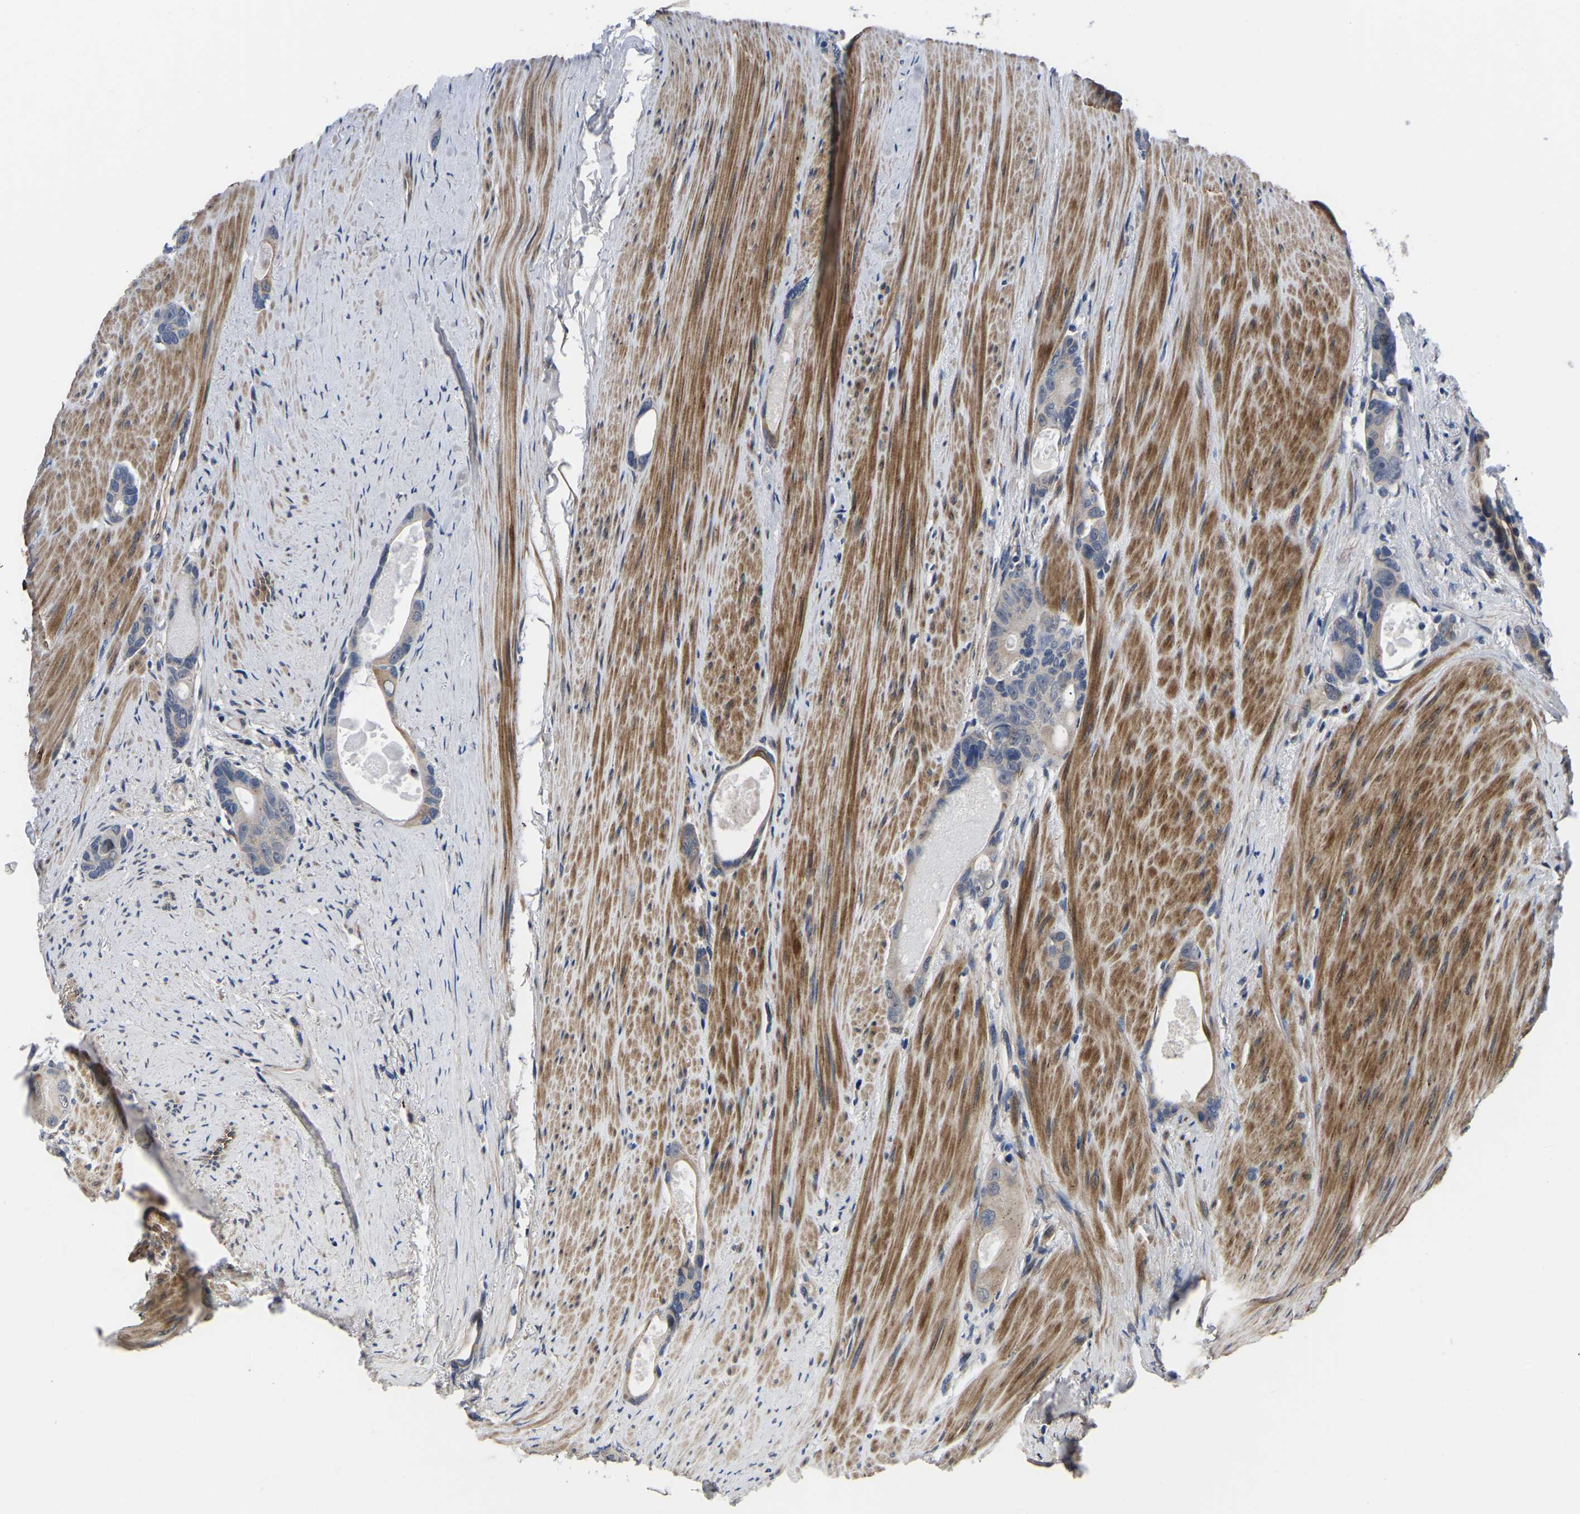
{"staining": {"intensity": "weak", "quantity": "<25%", "location": "cytoplasmic/membranous"}, "tissue": "colorectal cancer", "cell_type": "Tumor cells", "image_type": "cancer", "snomed": [{"axis": "morphology", "description": "Adenocarcinoma, NOS"}, {"axis": "topography", "description": "Rectum"}], "caption": "Tumor cells are negative for brown protein staining in colorectal adenocarcinoma.", "gene": "PDLIM7", "patient": {"sex": "male", "age": 51}}